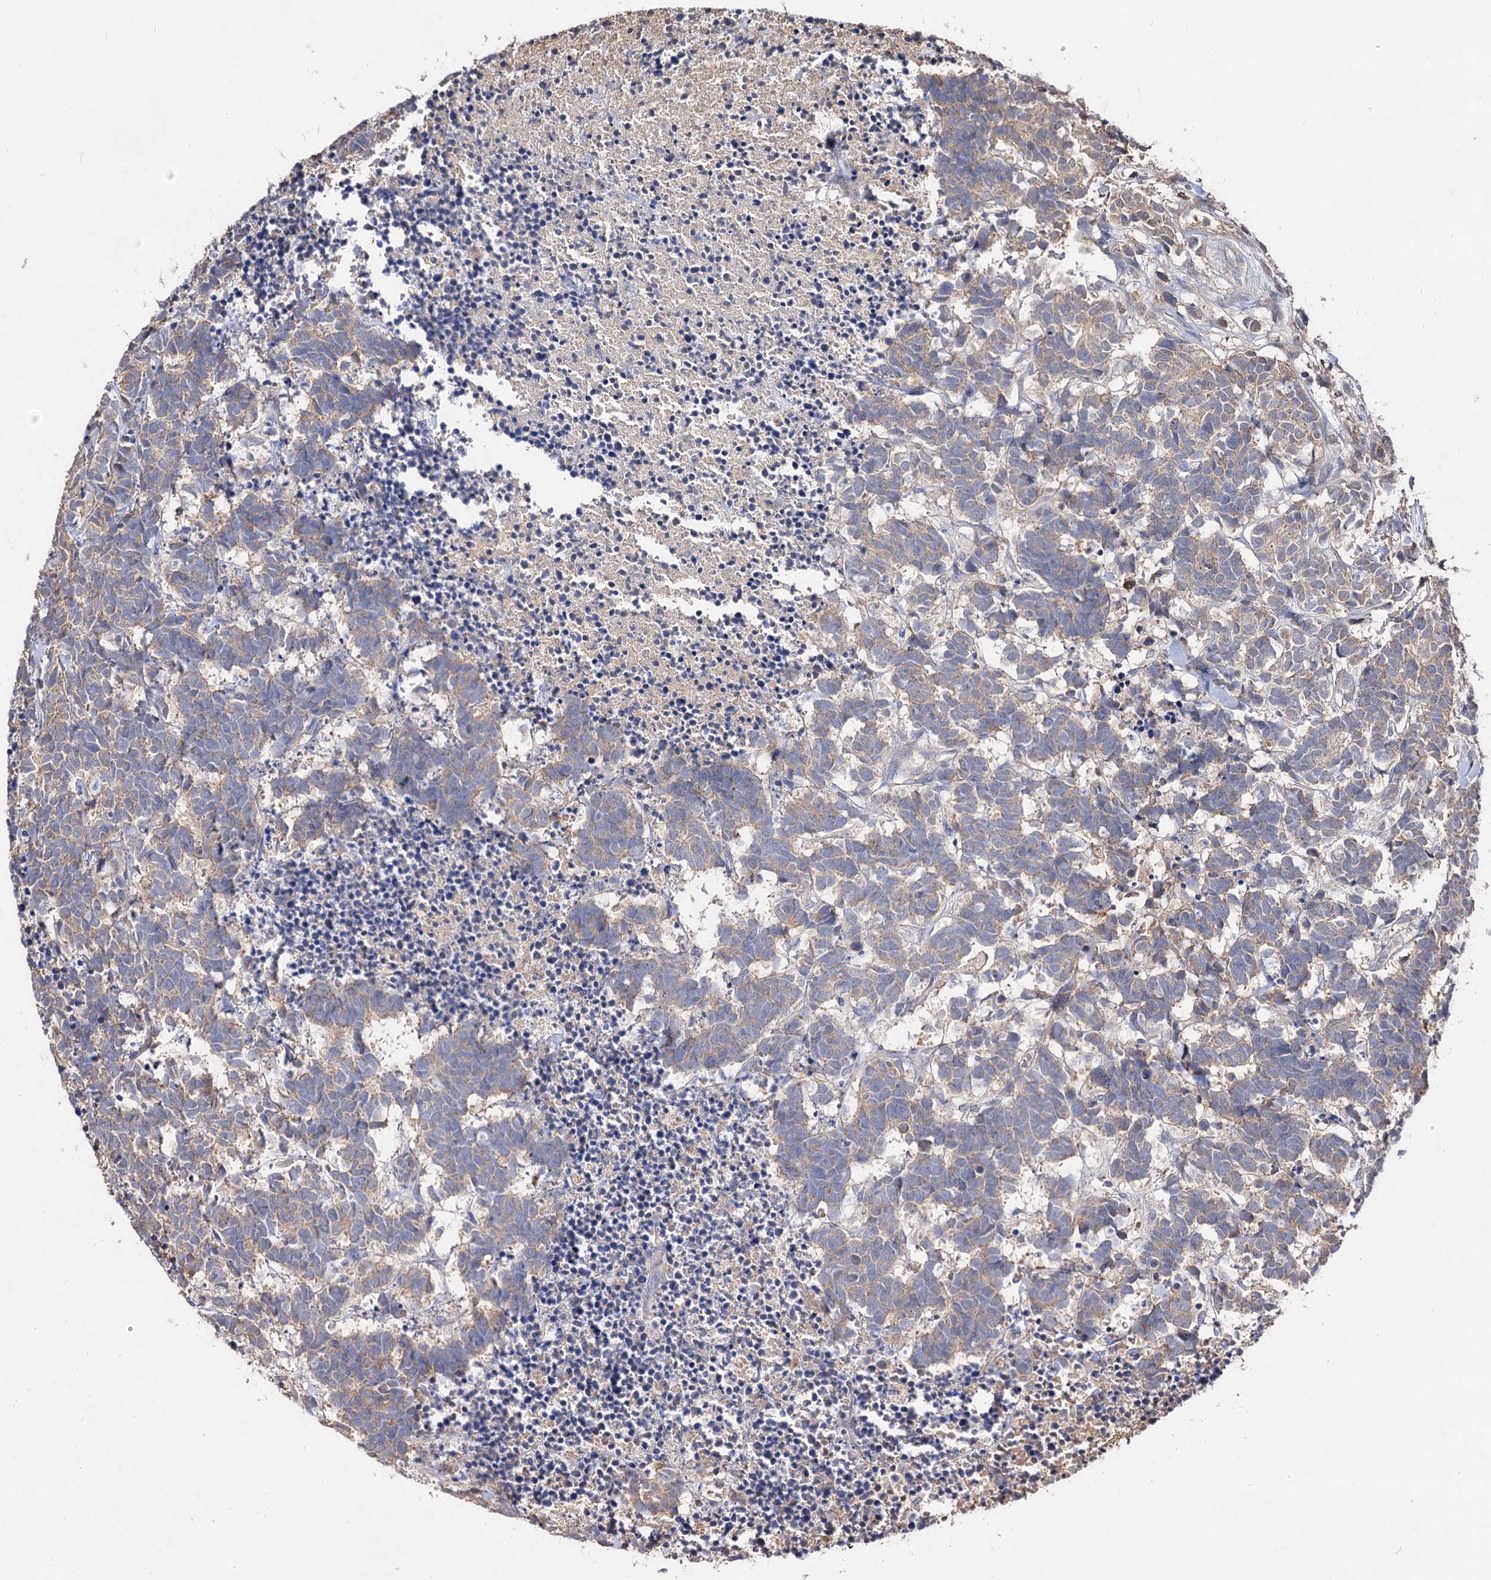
{"staining": {"intensity": "weak", "quantity": ">75%", "location": "cytoplasmic/membranous"}, "tissue": "carcinoid", "cell_type": "Tumor cells", "image_type": "cancer", "snomed": [{"axis": "morphology", "description": "Carcinoma, NOS"}, {"axis": "morphology", "description": "Carcinoid, malignant, NOS"}, {"axis": "topography", "description": "Urinary bladder"}], "caption": "This photomicrograph demonstrates immunohistochemistry staining of human carcinoma, with low weak cytoplasmic/membranous expression in about >75% of tumor cells.", "gene": "ARFIP2", "patient": {"sex": "male", "age": 57}}